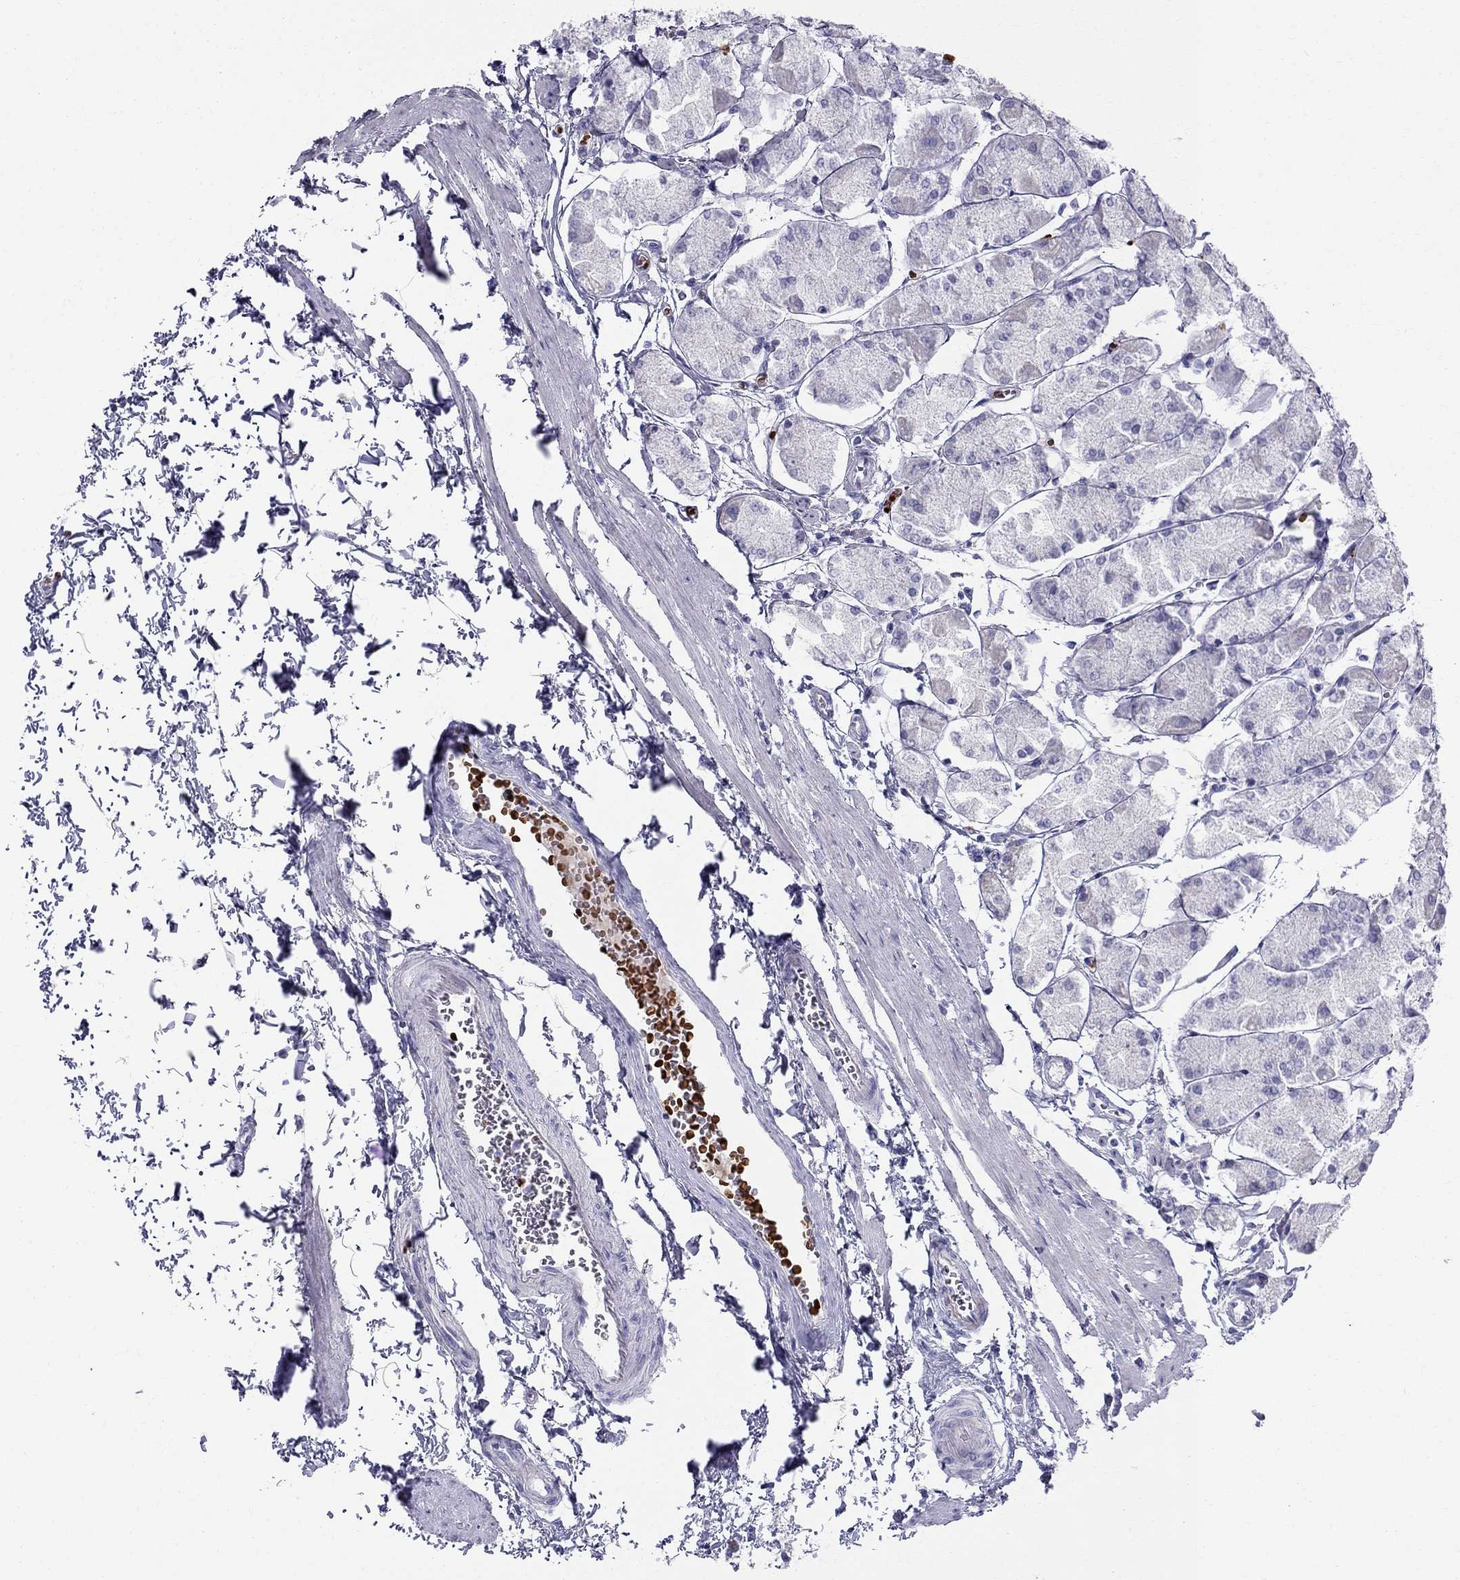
{"staining": {"intensity": "negative", "quantity": "none", "location": "none"}, "tissue": "stomach", "cell_type": "Glandular cells", "image_type": "normal", "snomed": [{"axis": "morphology", "description": "Normal tissue, NOS"}, {"axis": "topography", "description": "Stomach, upper"}], "caption": "IHC of normal human stomach reveals no positivity in glandular cells.", "gene": "DNAAF6", "patient": {"sex": "male", "age": 60}}